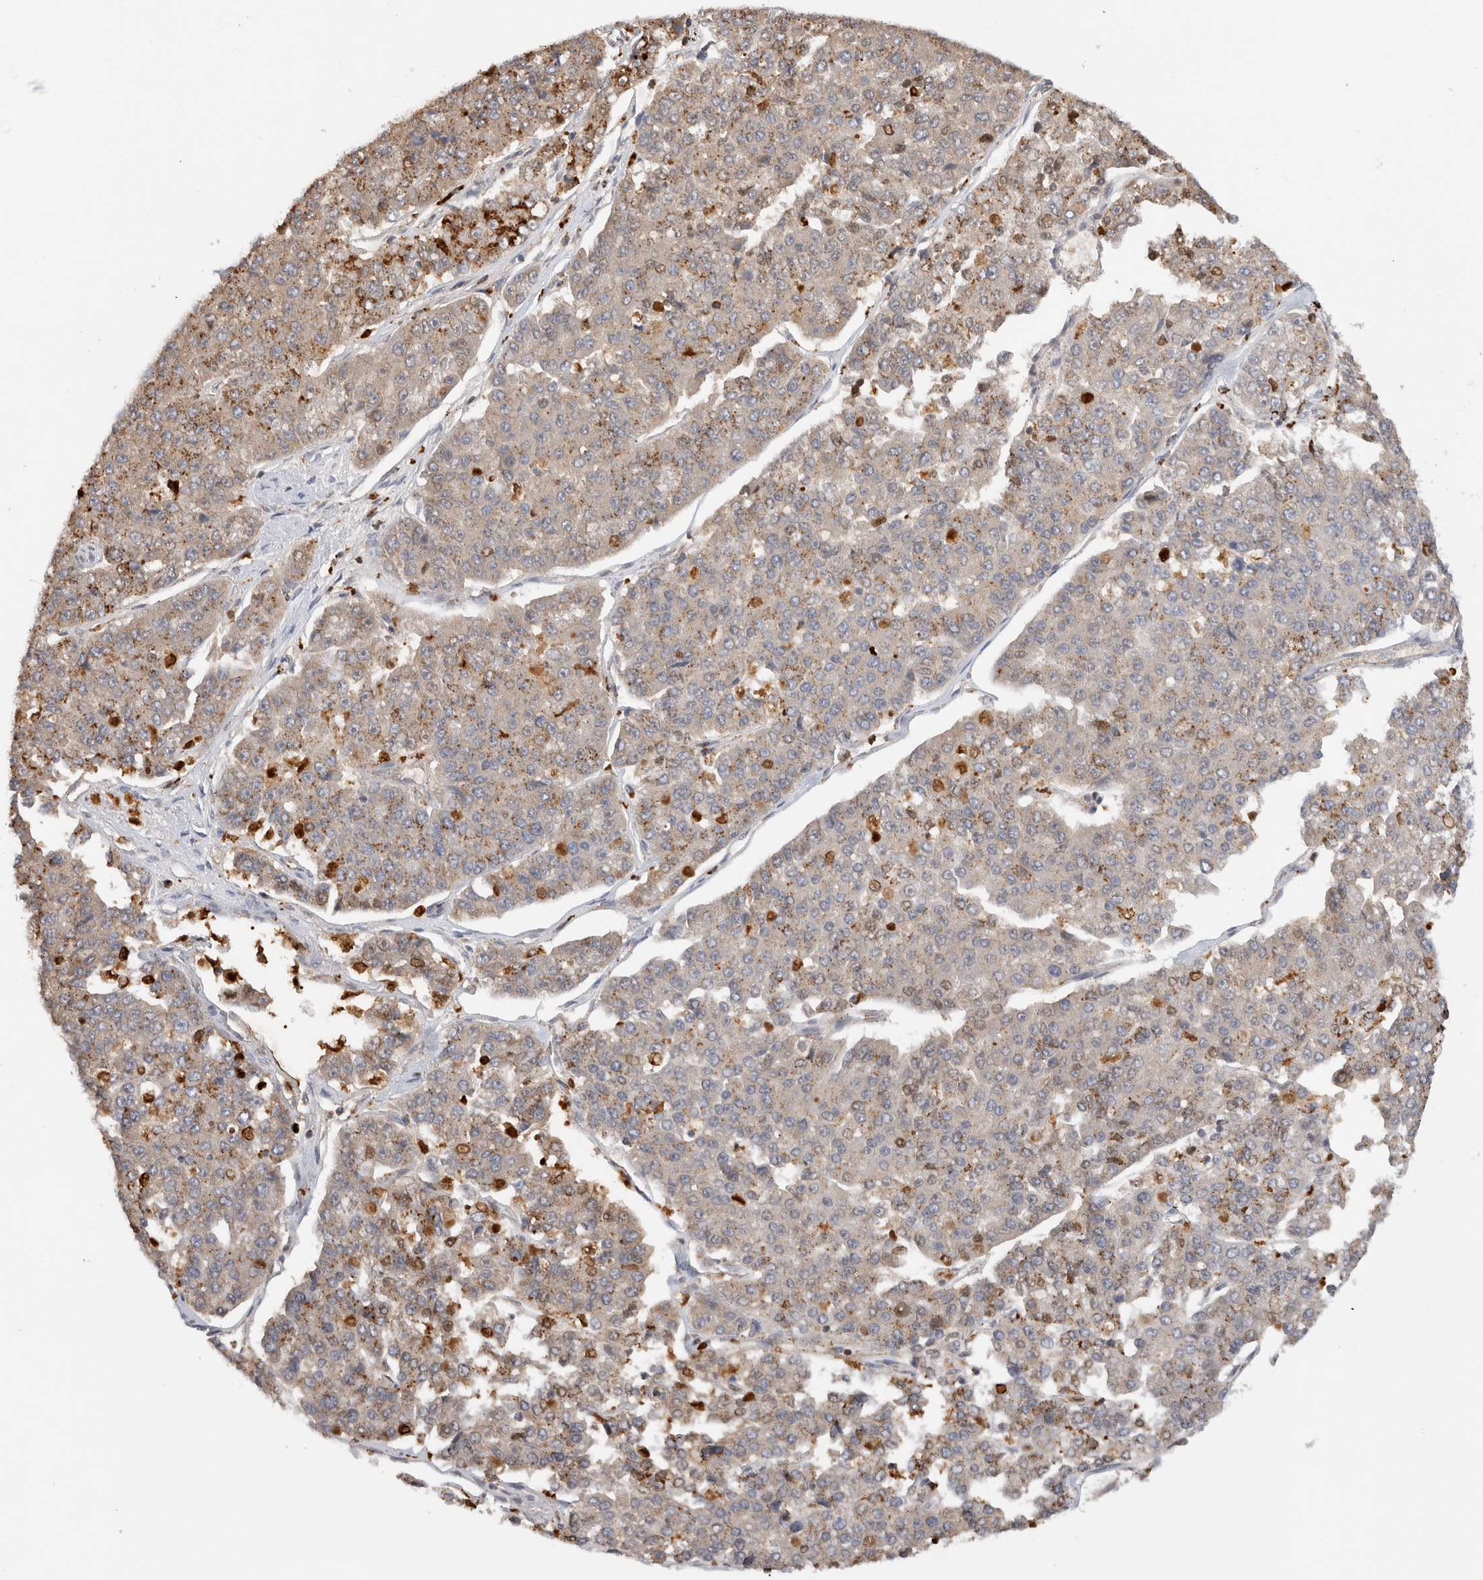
{"staining": {"intensity": "moderate", "quantity": "25%-75%", "location": "cytoplasmic/membranous"}, "tissue": "pancreatic cancer", "cell_type": "Tumor cells", "image_type": "cancer", "snomed": [{"axis": "morphology", "description": "Adenocarcinoma, NOS"}, {"axis": "topography", "description": "Pancreas"}], "caption": "Adenocarcinoma (pancreatic) stained with a brown dye reveals moderate cytoplasmic/membranous positive positivity in about 25%-75% of tumor cells.", "gene": "GNS", "patient": {"sex": "male", "age": 50}}